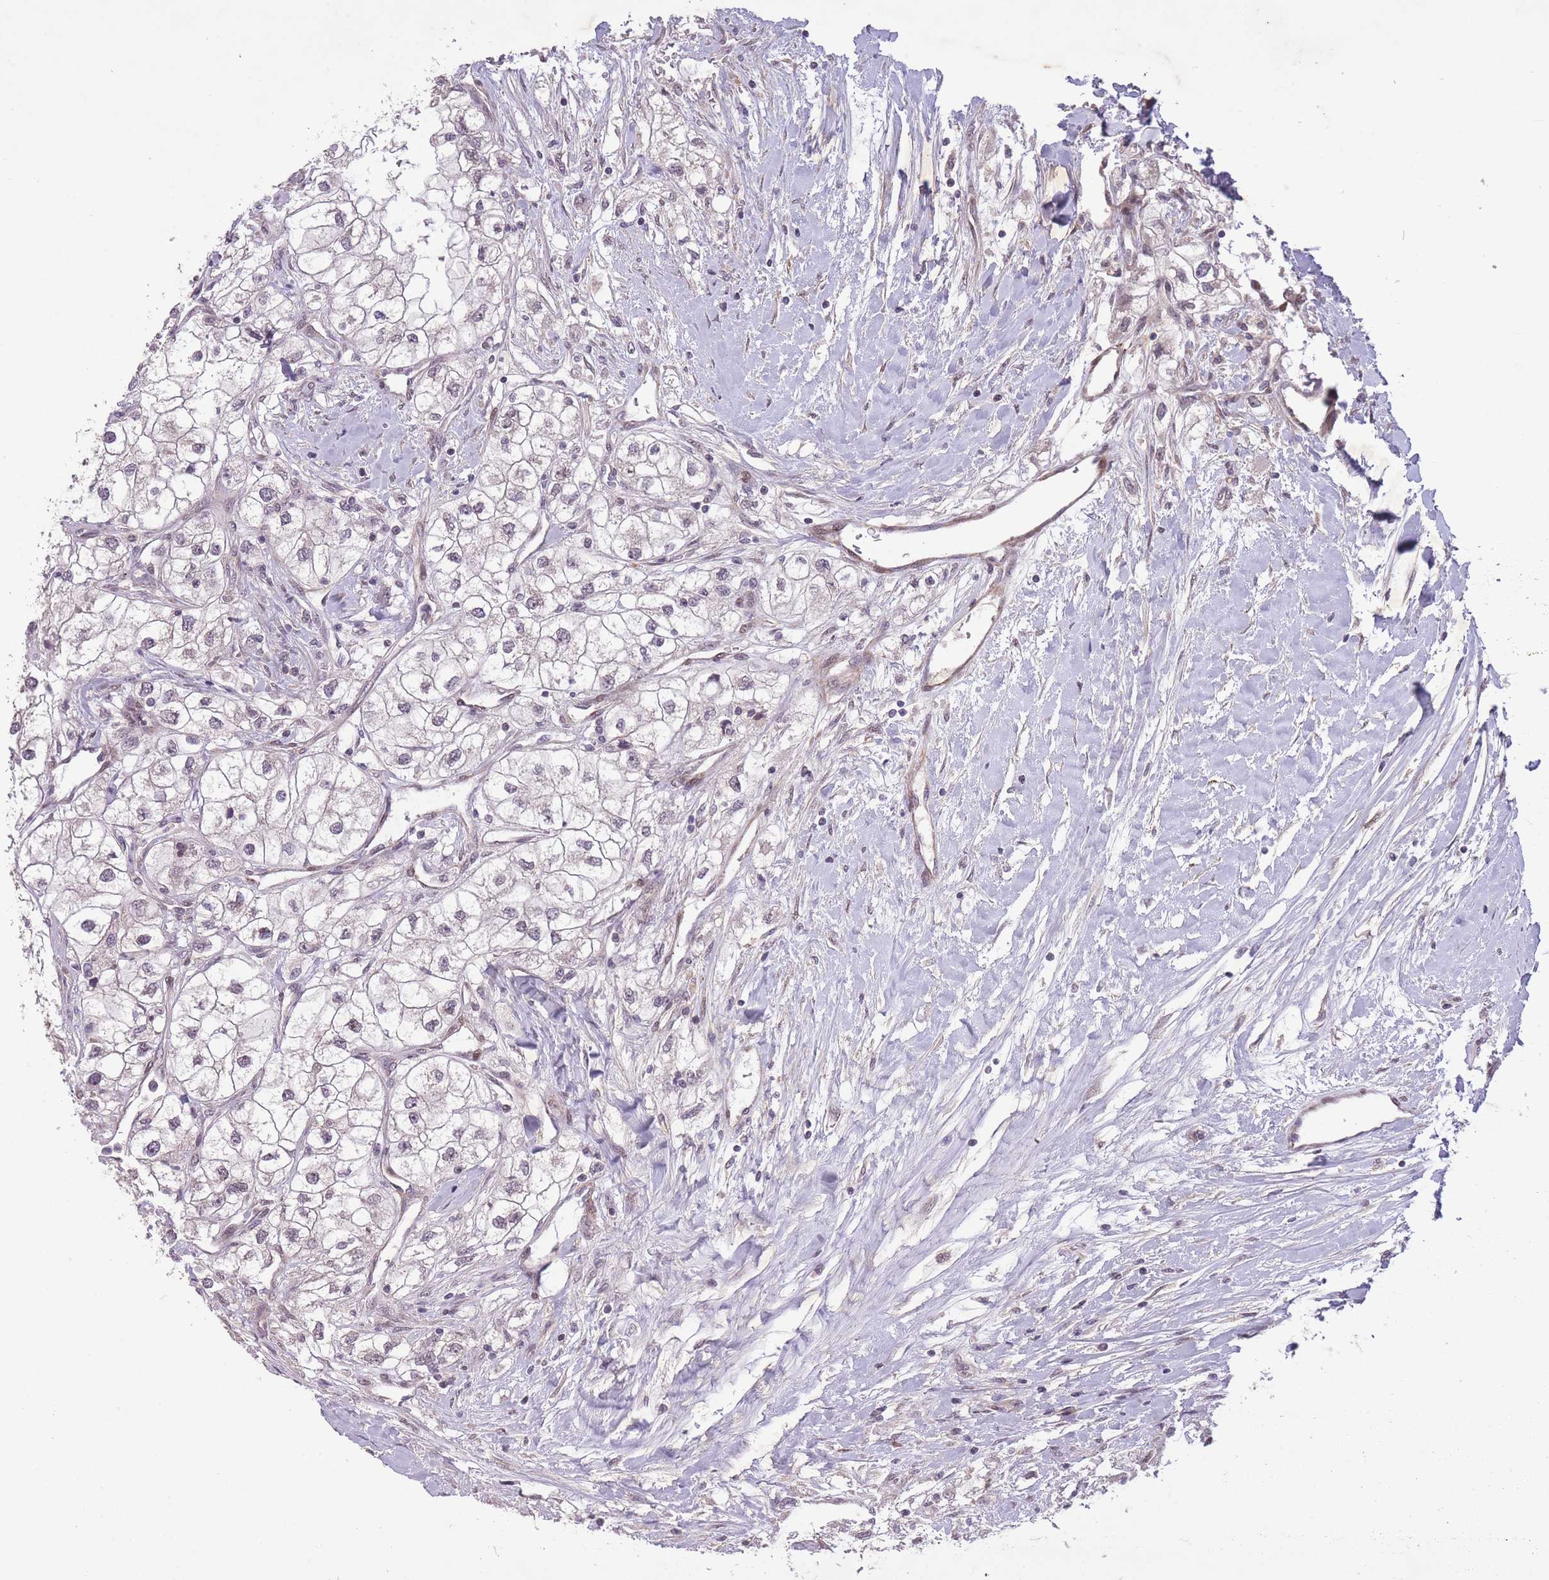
{"staining": {"intensity": "negative", "quantity": "none", "location": "none"}, "tissue": "renal cancer", "cell_type": "Tumor cells", "image_type": "cancer", "snomed": [{"axis": "morphology", "description": "Adenocarcinoma, NOS"}, {"axis": "topography", "description": "Kidney"}], "caption": "Protein analysis of renal cancer (adenocarcinoma) exhibits no significant expression in tumor cells. (DAB (3,3'-diaminobenzidine) immunohistochemistry (IHC), high magnification).", "gene": "CBX6", "patient": {"sex": "male", "age": 59}}